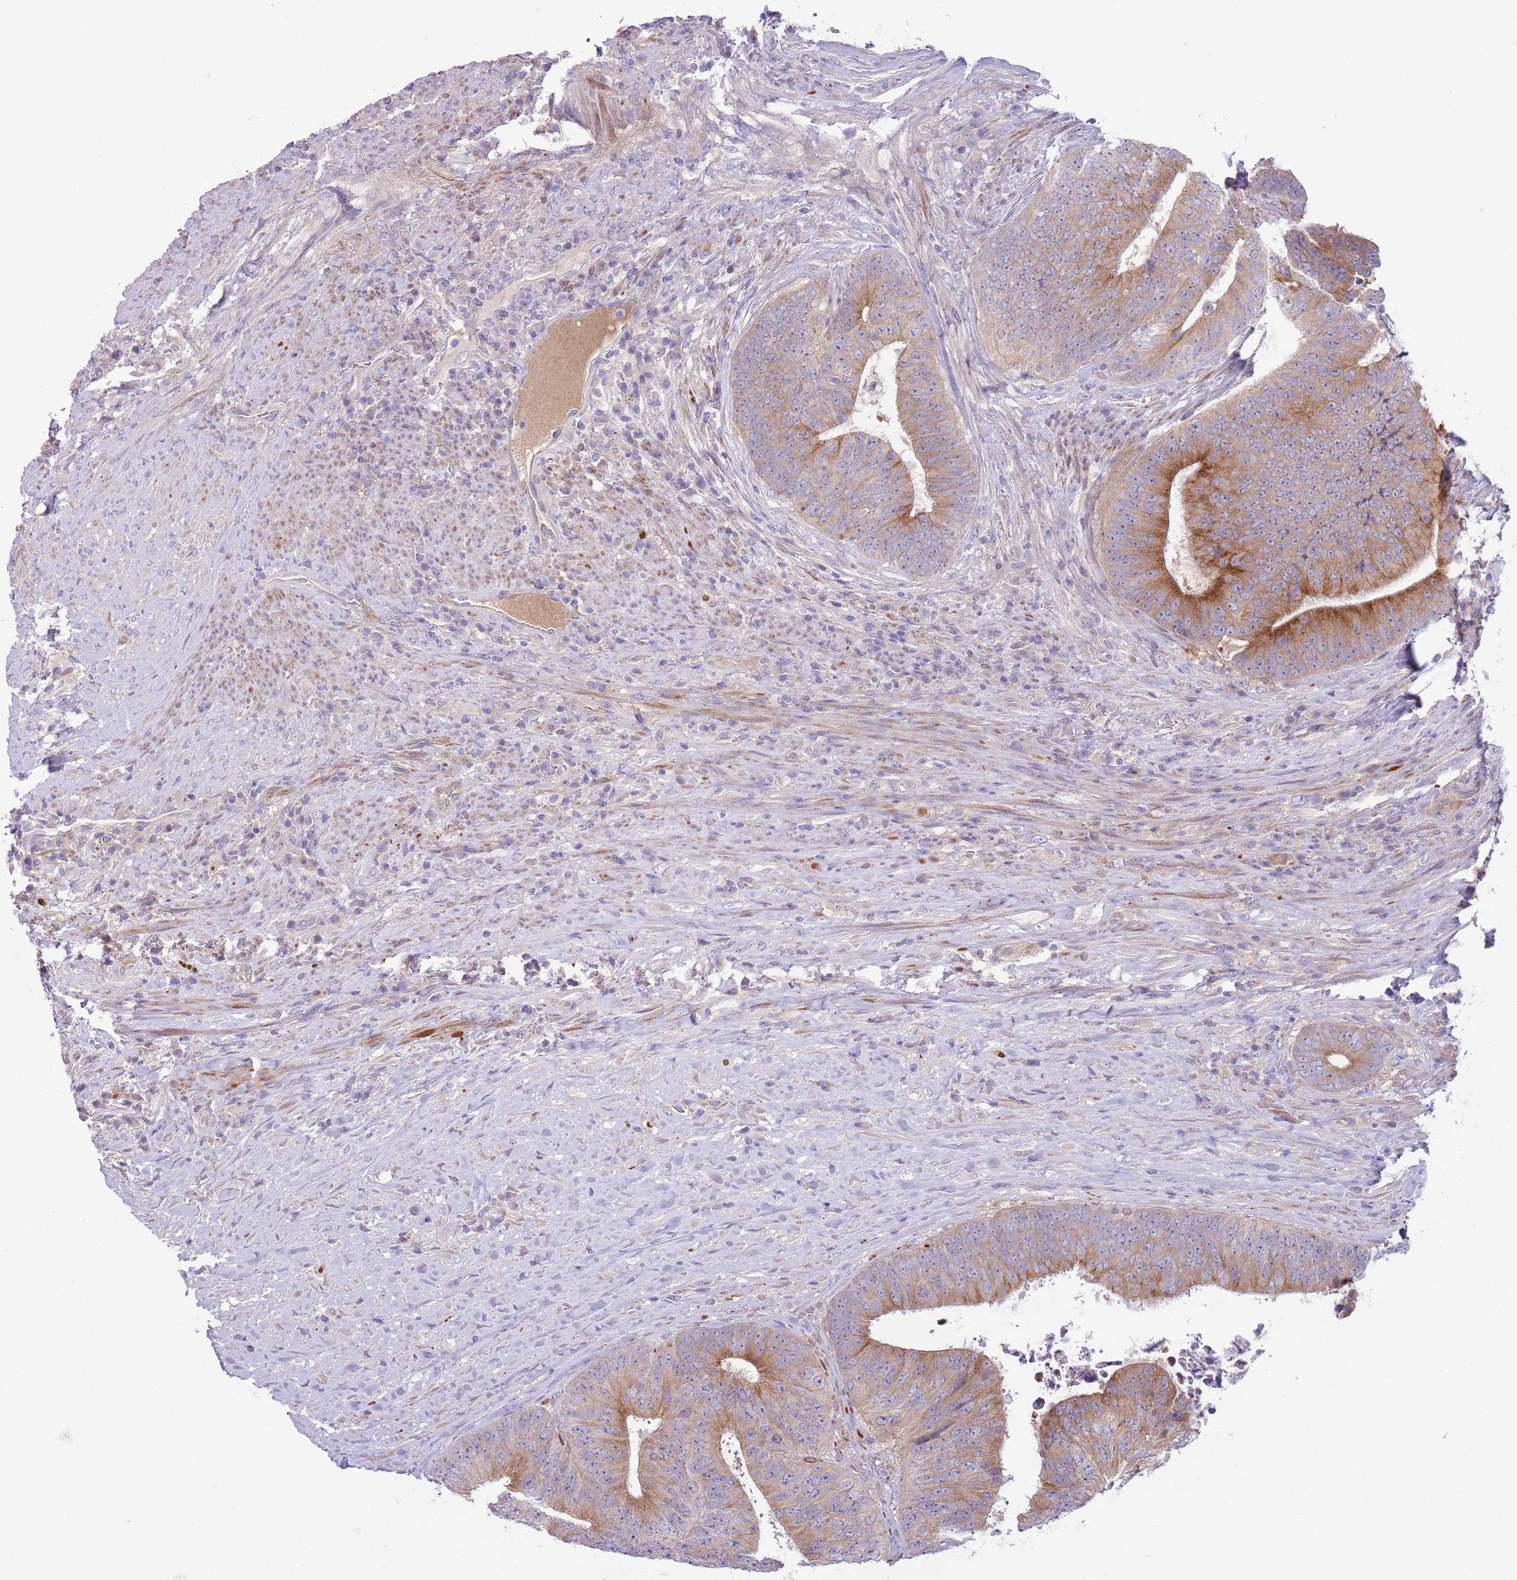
{"staining": {"intensity": "moderate", "quantity": ">75%", "location": "cytoplasmic/membranous"}, "tissue": "colorectal cancer", "cell_type": "Tumor cells", "image_type": "cancer", "snomed": [{"axis": "morphology", "description": "Adenocarcinoma, NOS"}, {"axis": "topography", "description": "Rectum"}], "caption": "This photomicrograph reveals IHC staining of colorectal cancer, with medium moderate cytoplasmic/membranous expression in approximately >75% of tumor cells.", "gene": "CFH", "patient": {"sex": "male", "age": 72}}